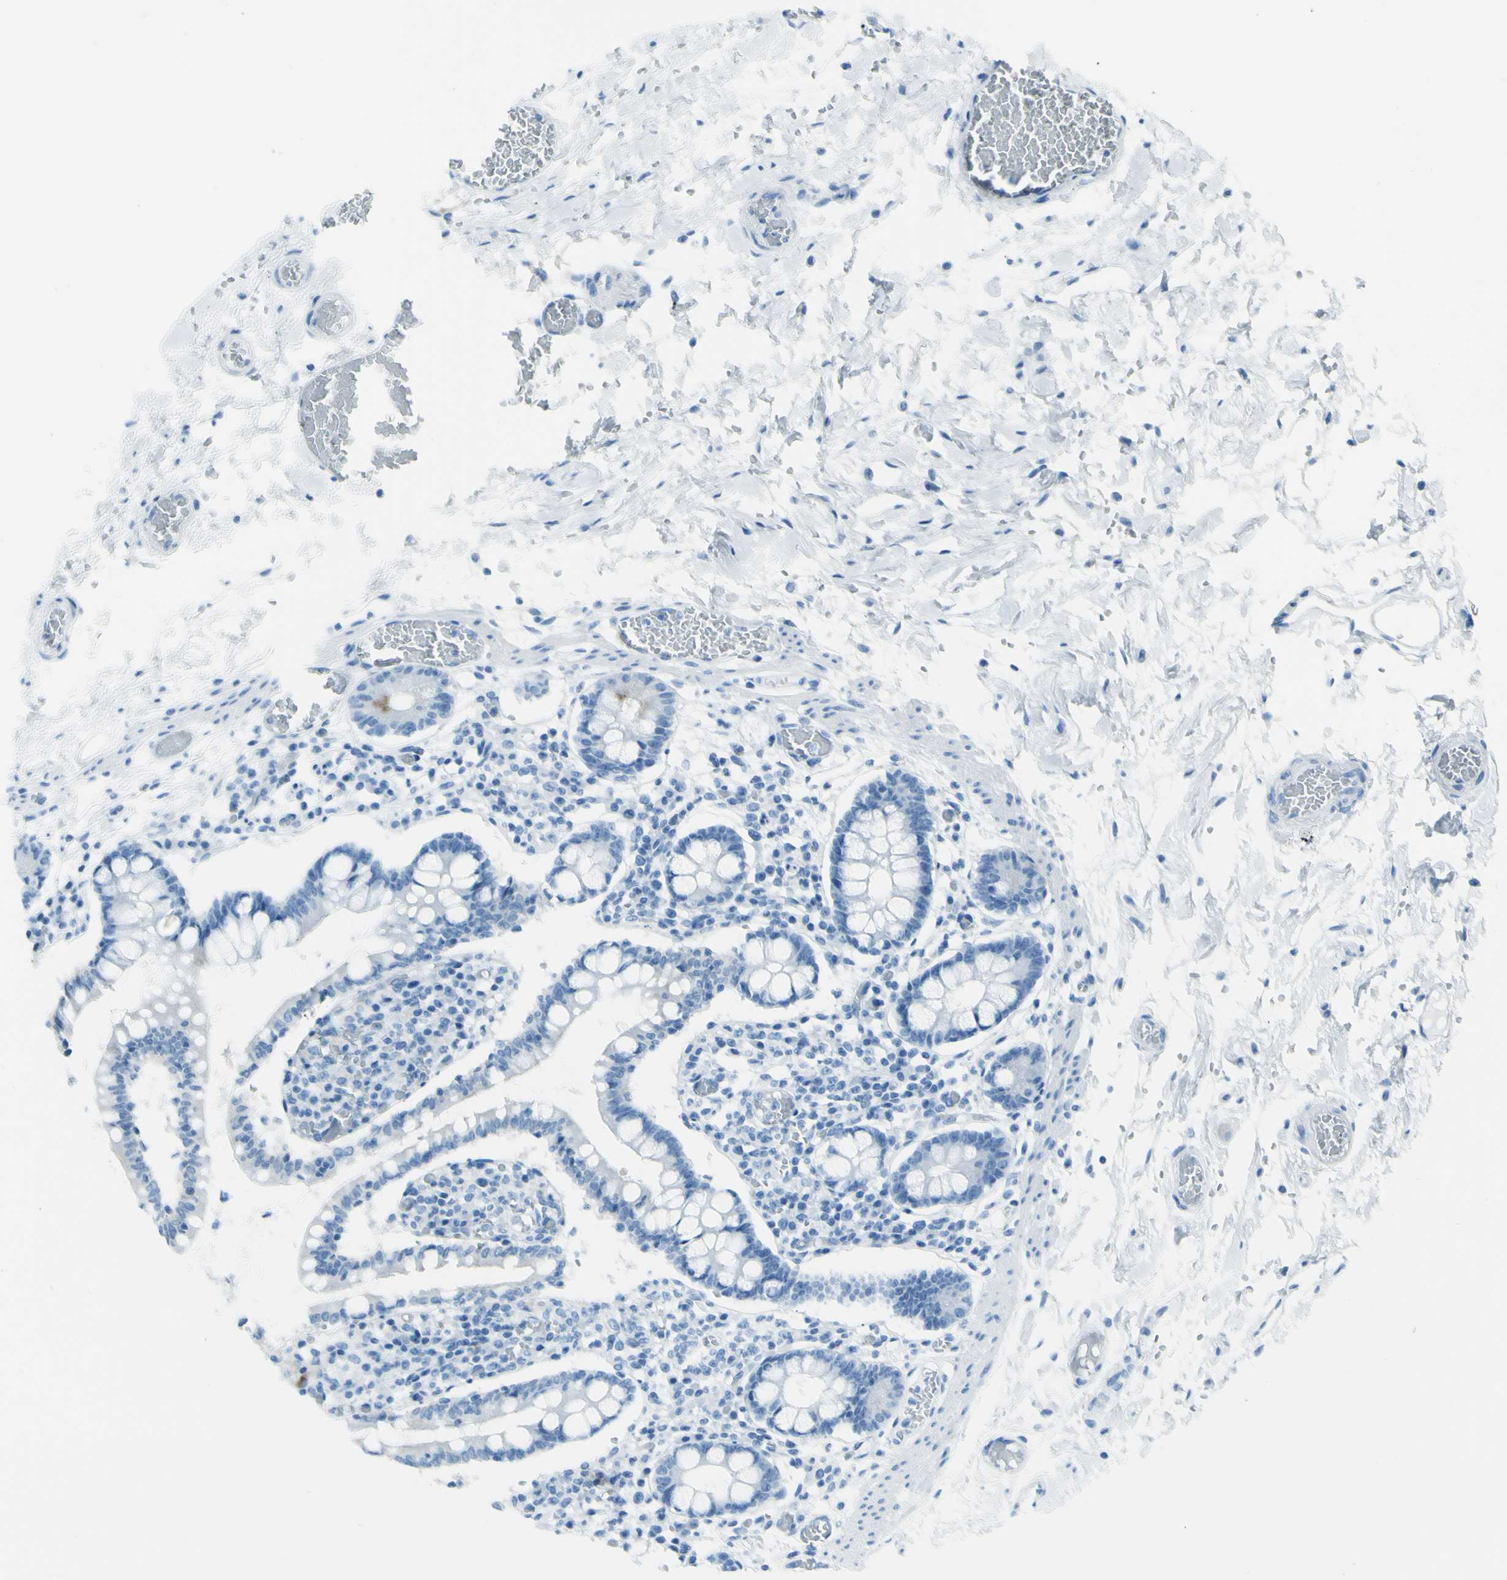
{"staining": {"intensity": "negative", "quantity": "none", "location": "none"}, "tissue": "small intestine", "cell_type": "Glandular cells", "image_type": "normal", "snomed": [{"axis": "morphology", "description": "Normal tissue, NOS"}, {"axis": "topography", "description": "Small intestine"}], "caption": "The histopathology image reveals no significant expression in glandular cells of small intestine.", "gene": "AFP", "patient": {"sex": "female", "age": 61}}